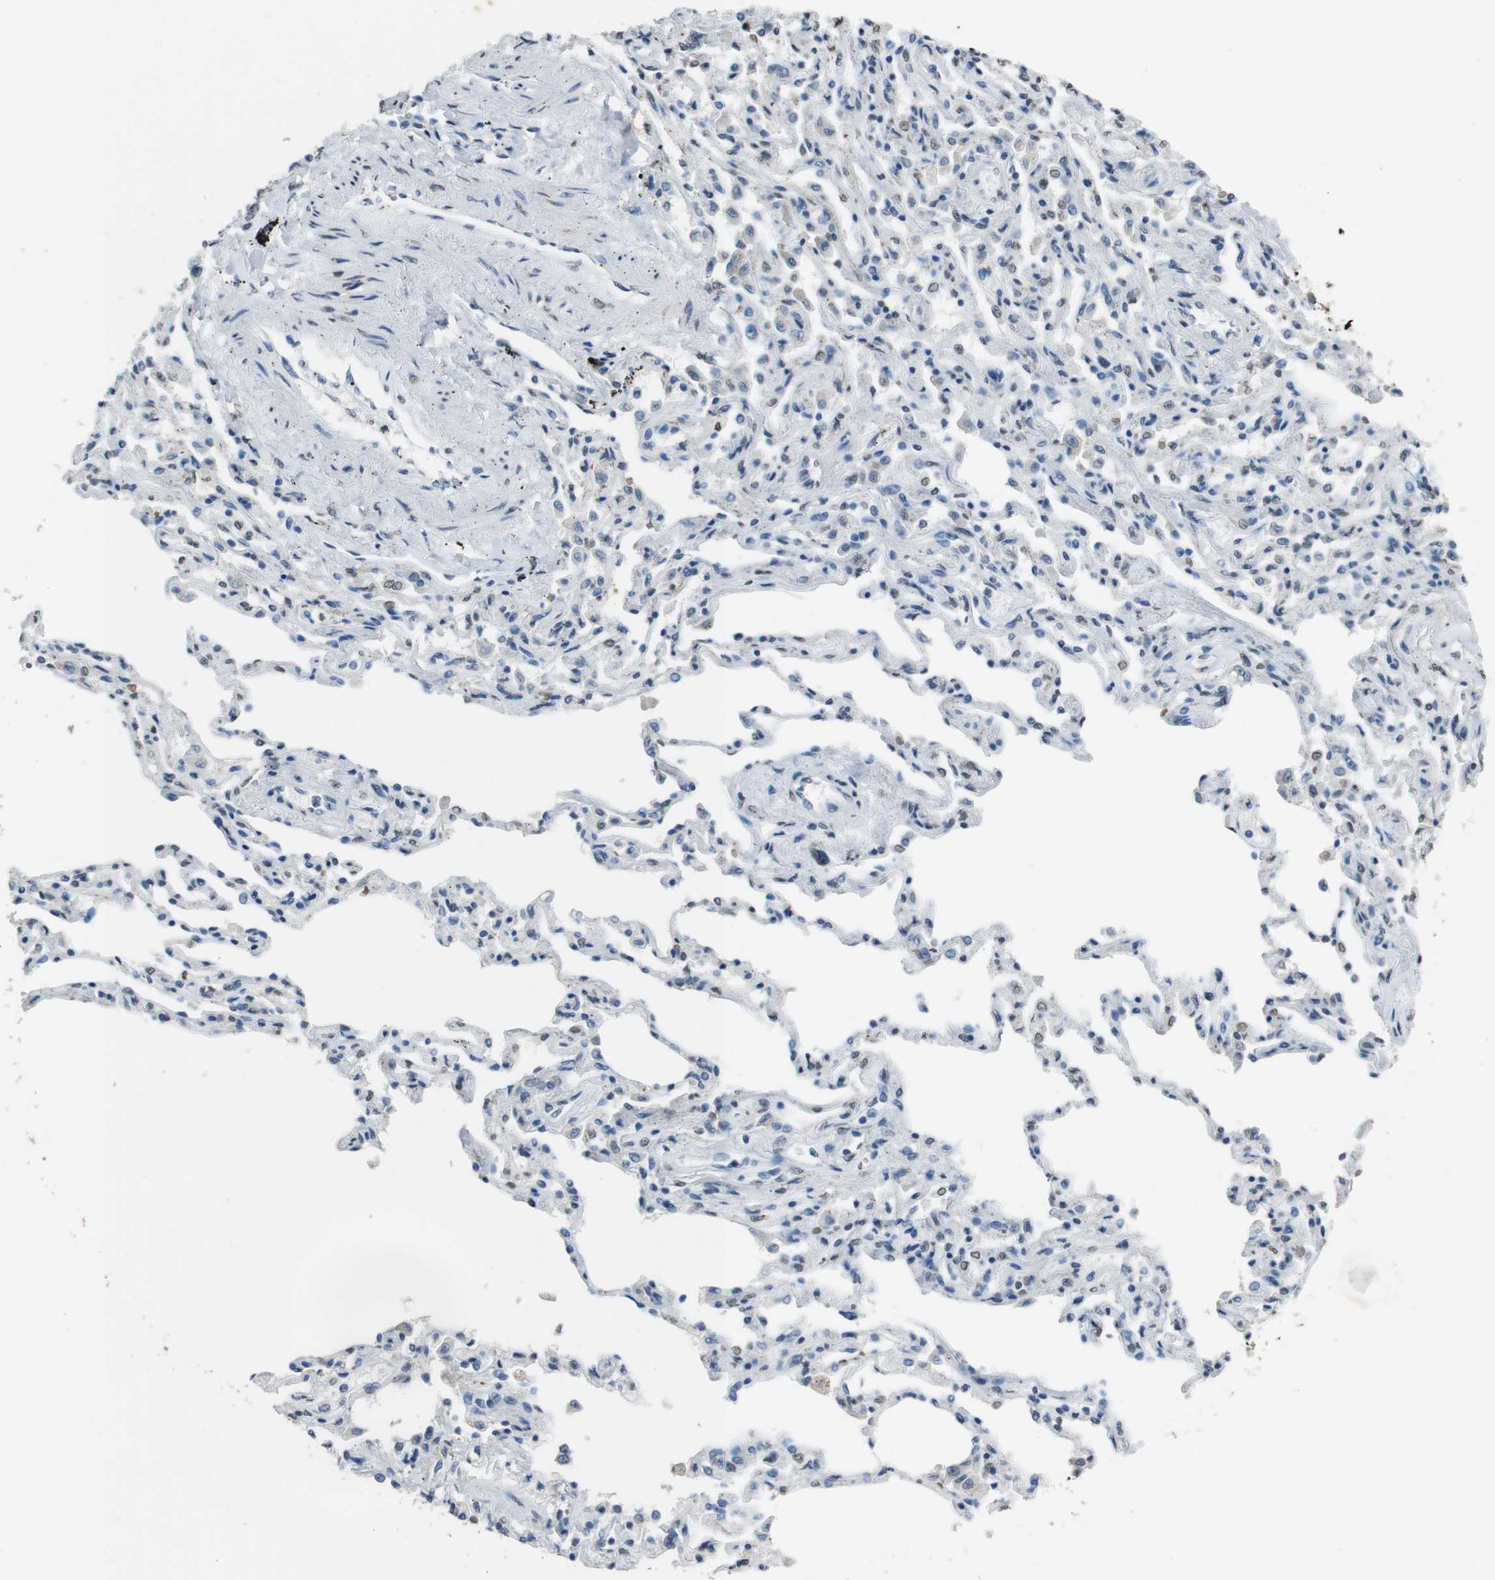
{"staining": {"intensity": "negative", "quantity": "none", "location": "none"}, "tissue": "bronchus", "cell_type": "Respiratory epithelial cells", "image_type": "normal", "snomed": [{"axis": "morphology", "description": "Normal tissue, NOS"}, {"axis": "topography", "description": "Lung"}], "caption": "The image shows no staining of respiratory epithelial cells in benign bronchus.", "gene": "STBD1", "patient": {"sex": "male", "age": 64}}